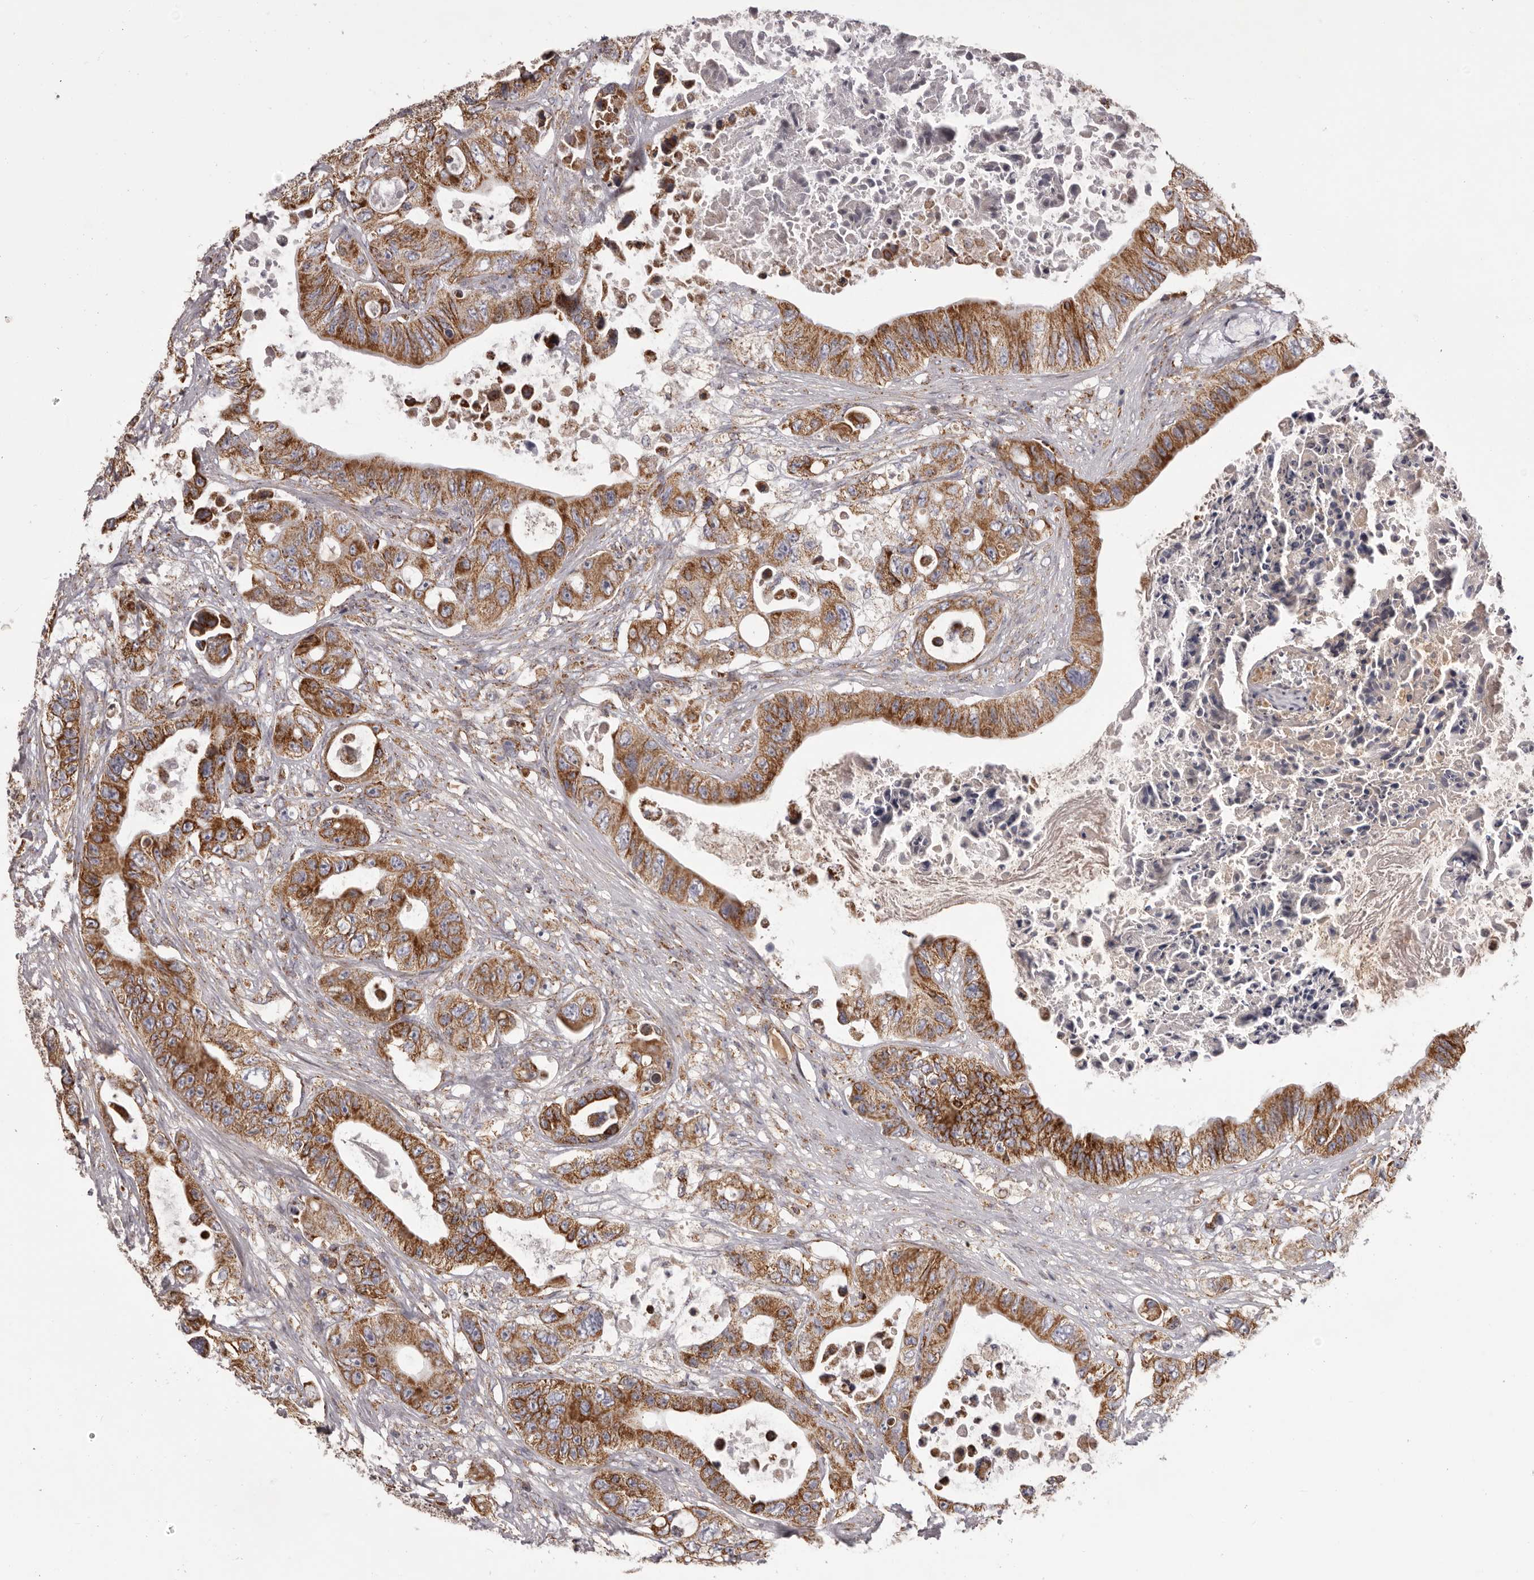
{"staining": {"intensity": "strong", "quantity": ">75%", "location": "cytoplasmic/membranous"}, "tissue": "colorectal cancer", "cell_type": "Tumor cells", "image_type": "cancer", "snomed": [{"axis": "morphology", "description": "Adenocarcinoma, NOS"}, {"axis": "topography", "description": "Colon"}], "caption": "A brown stain labels strong cytoplasmic/membranous positivity of a protein in human colorectal cancer (adenocarcinoma) tumor cells.", "gene": "CHRM2", "patient": {"sex": "female", "age": 46}}